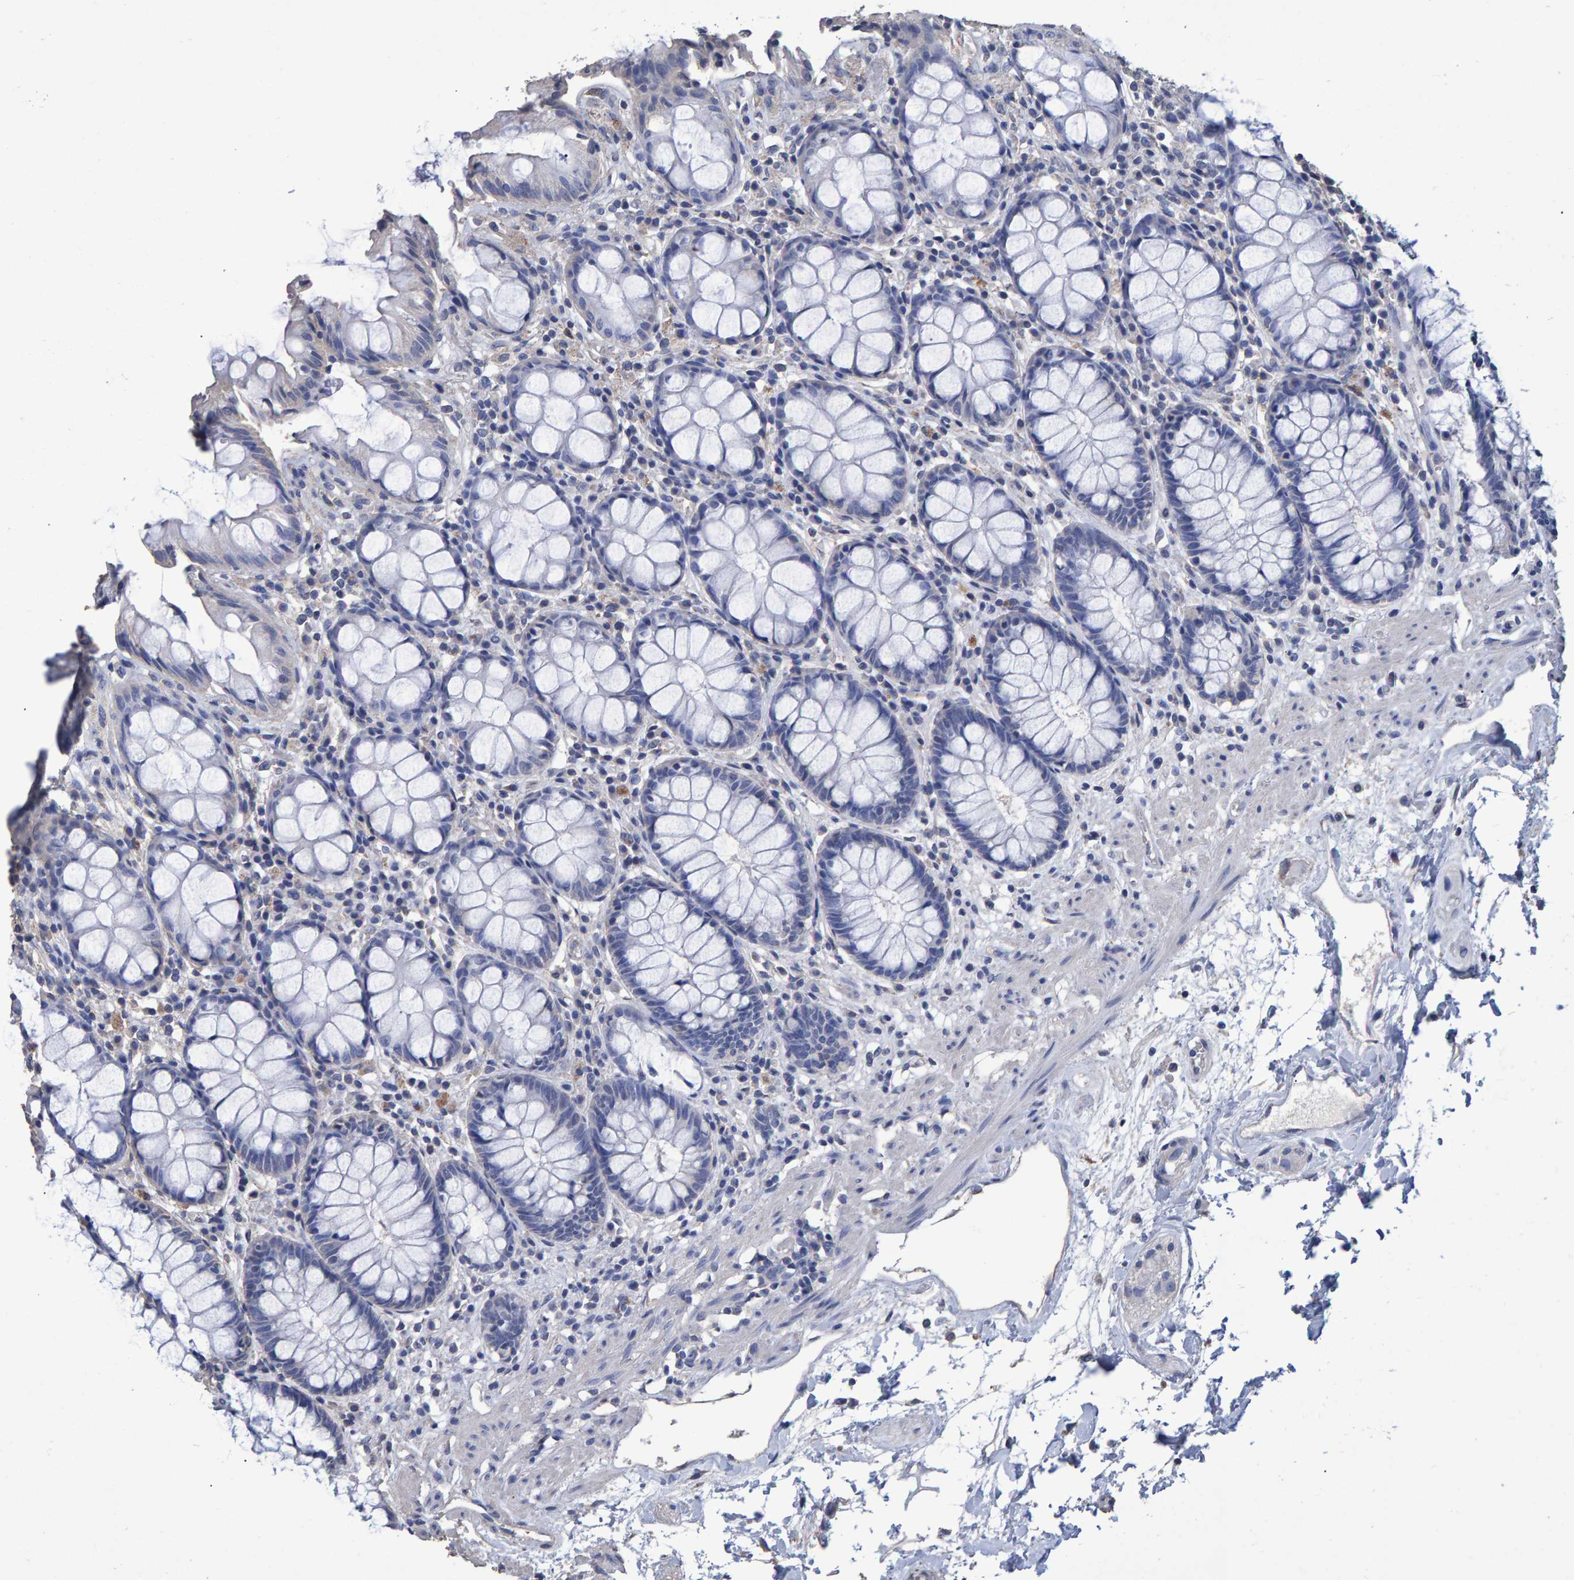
{"staining": {"intensity": "negative", "quantity": "none", "location": "none"}, "tissue": "rectum", "cell_type": "Glandular cells", "image_type": "normal", "snomed": [{"axis": "morphology", "description": "Normal tissue, NOS"}, {"axis": "topography", "description": "Rectum"}], "caption": "This photomicrograph is of normal rectum stained with IHC to label a protein in brown with the nuclei are counter-stained blue. There is no positivity in glandular cells. (Stains: DAB IHC with hematoxylin counter stain, Microscopy: brightfield microscopy at high magnification).", "gene": "HEMGN", "patient": {"sex": "male", "age": 64}}